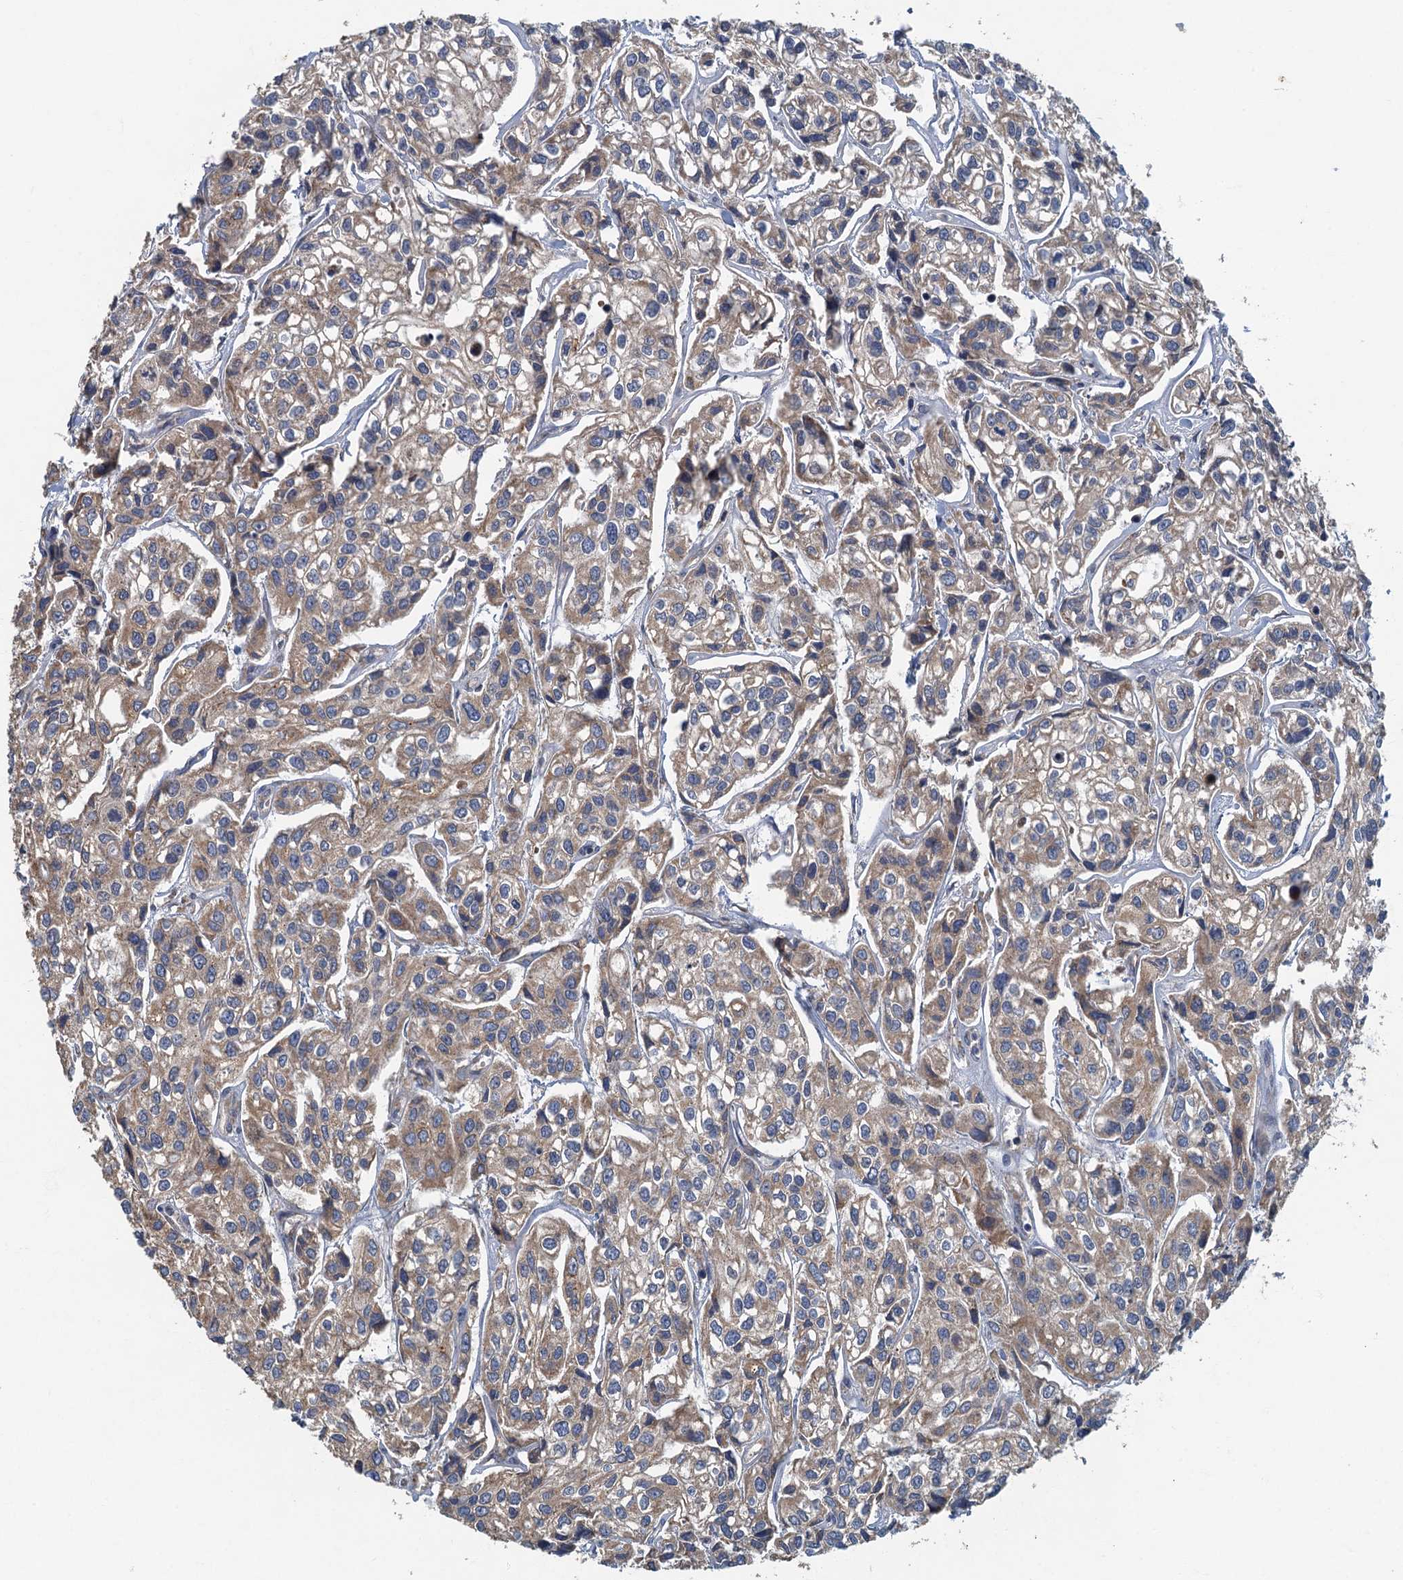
{"staining": {"intensity": "moderate", "quantity": ">75%", "location": "cytoplasmic/membranous"}, "tissue": "urothelial cancer", "cell_type": "Tumor cells", "image_type": "cancer", "snomed": [{"axis": "morphology", "description": "Urothelial carcinoma, High grade"}, {"axis": "topography", "description": "Urinary bladder"}], "caption": "DAB immunohistochemical staining of urothelial cancer displays moderate cytoplasmic/membranous protein expression in approximately >75% of tumor cells.", "gene": "SPDYC", "patient": {"sex": "male", "age": 67}}